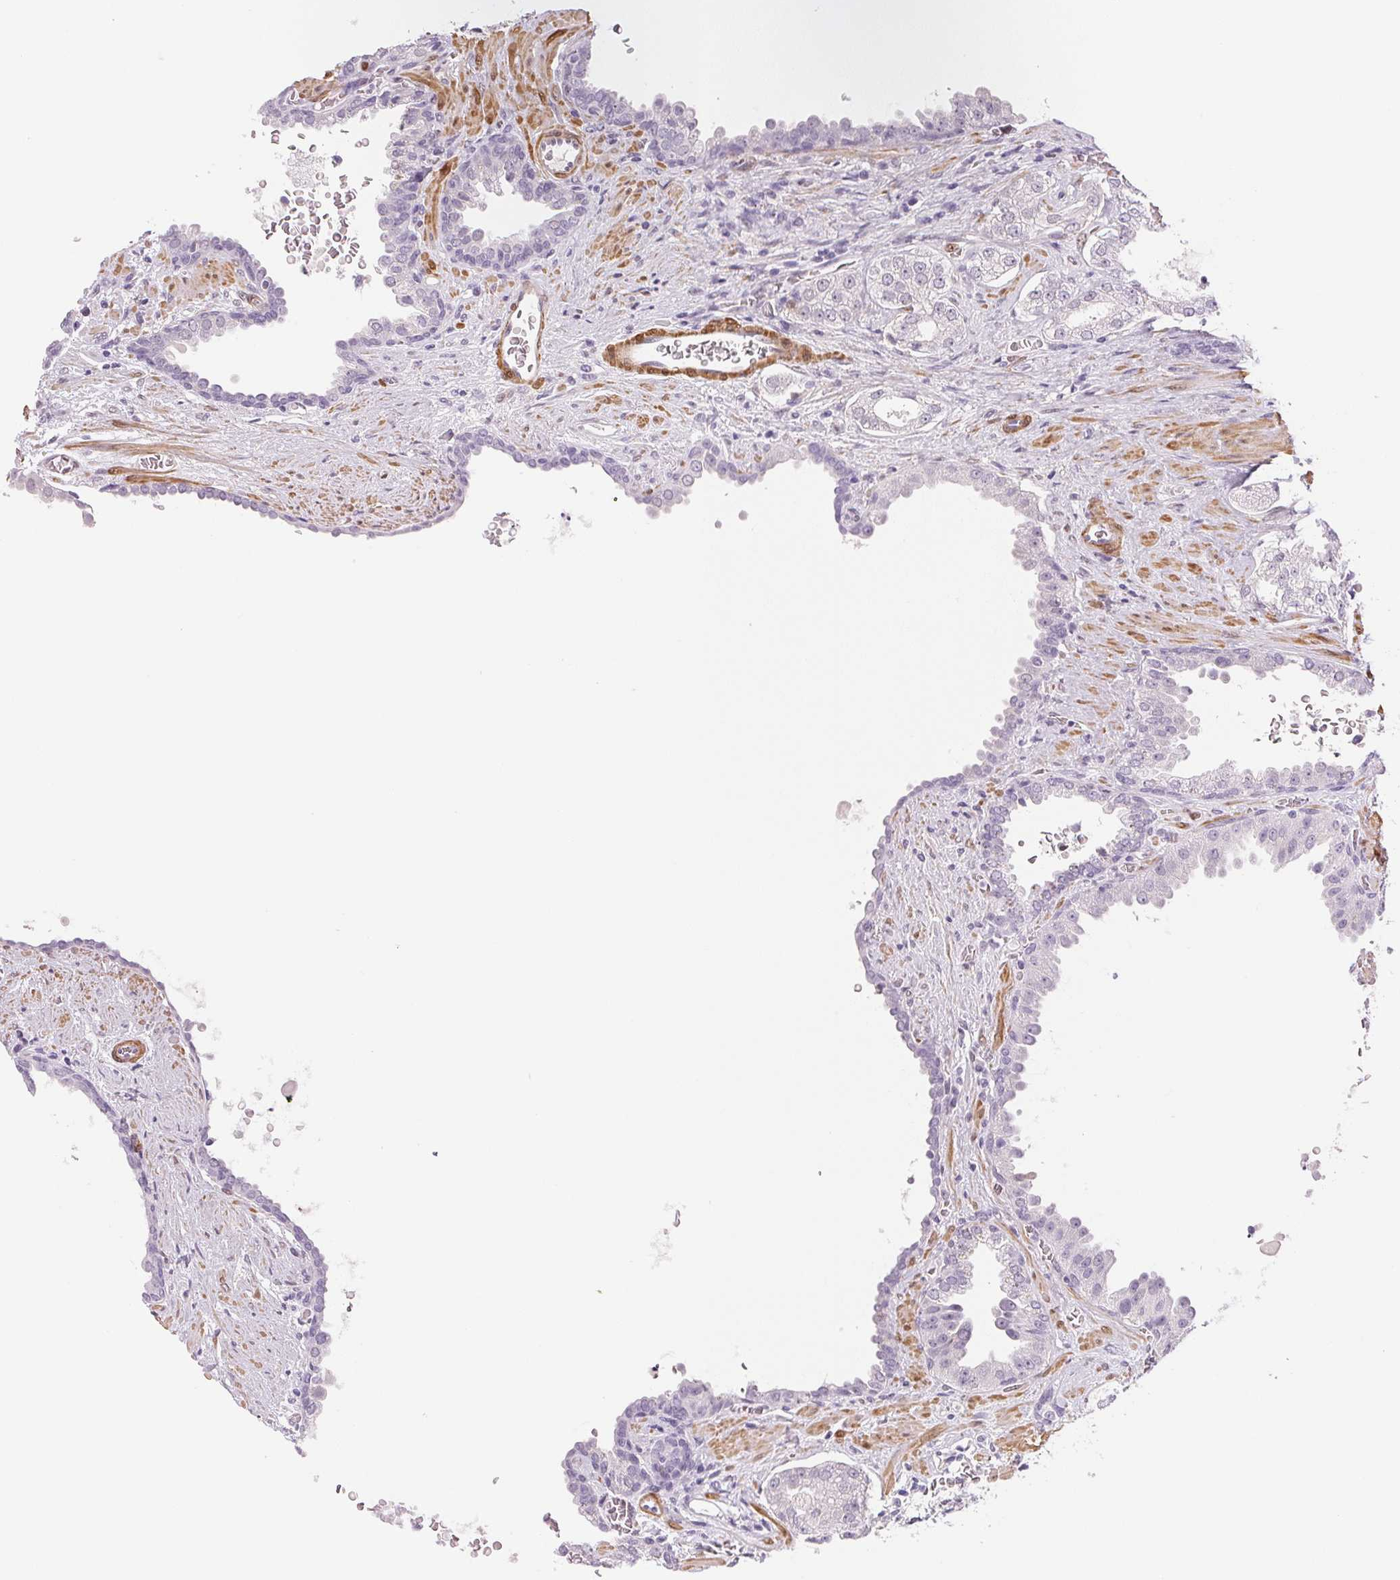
{"staining": {"intensity": "negative", "quantity": "none", "location": "none"}, "tissue": "prostate cancer", "cell_type": "Tumor cells", "image_type": "cancer", "snomed": [{"axis": "morphology", "description": "Adenocarcinoma, Low grade"}, {"axis": "topography", "description": "Prostate"}], "caption": "IHC photomicrograph of neoplastic tissue: human prostate cancer stained with DAB (3,3'-diaminobenzidine) exhibits no significant protein expression in tumor cells.", "gene": "SMTN", "patient": {"sex": "male", "age": 67}}